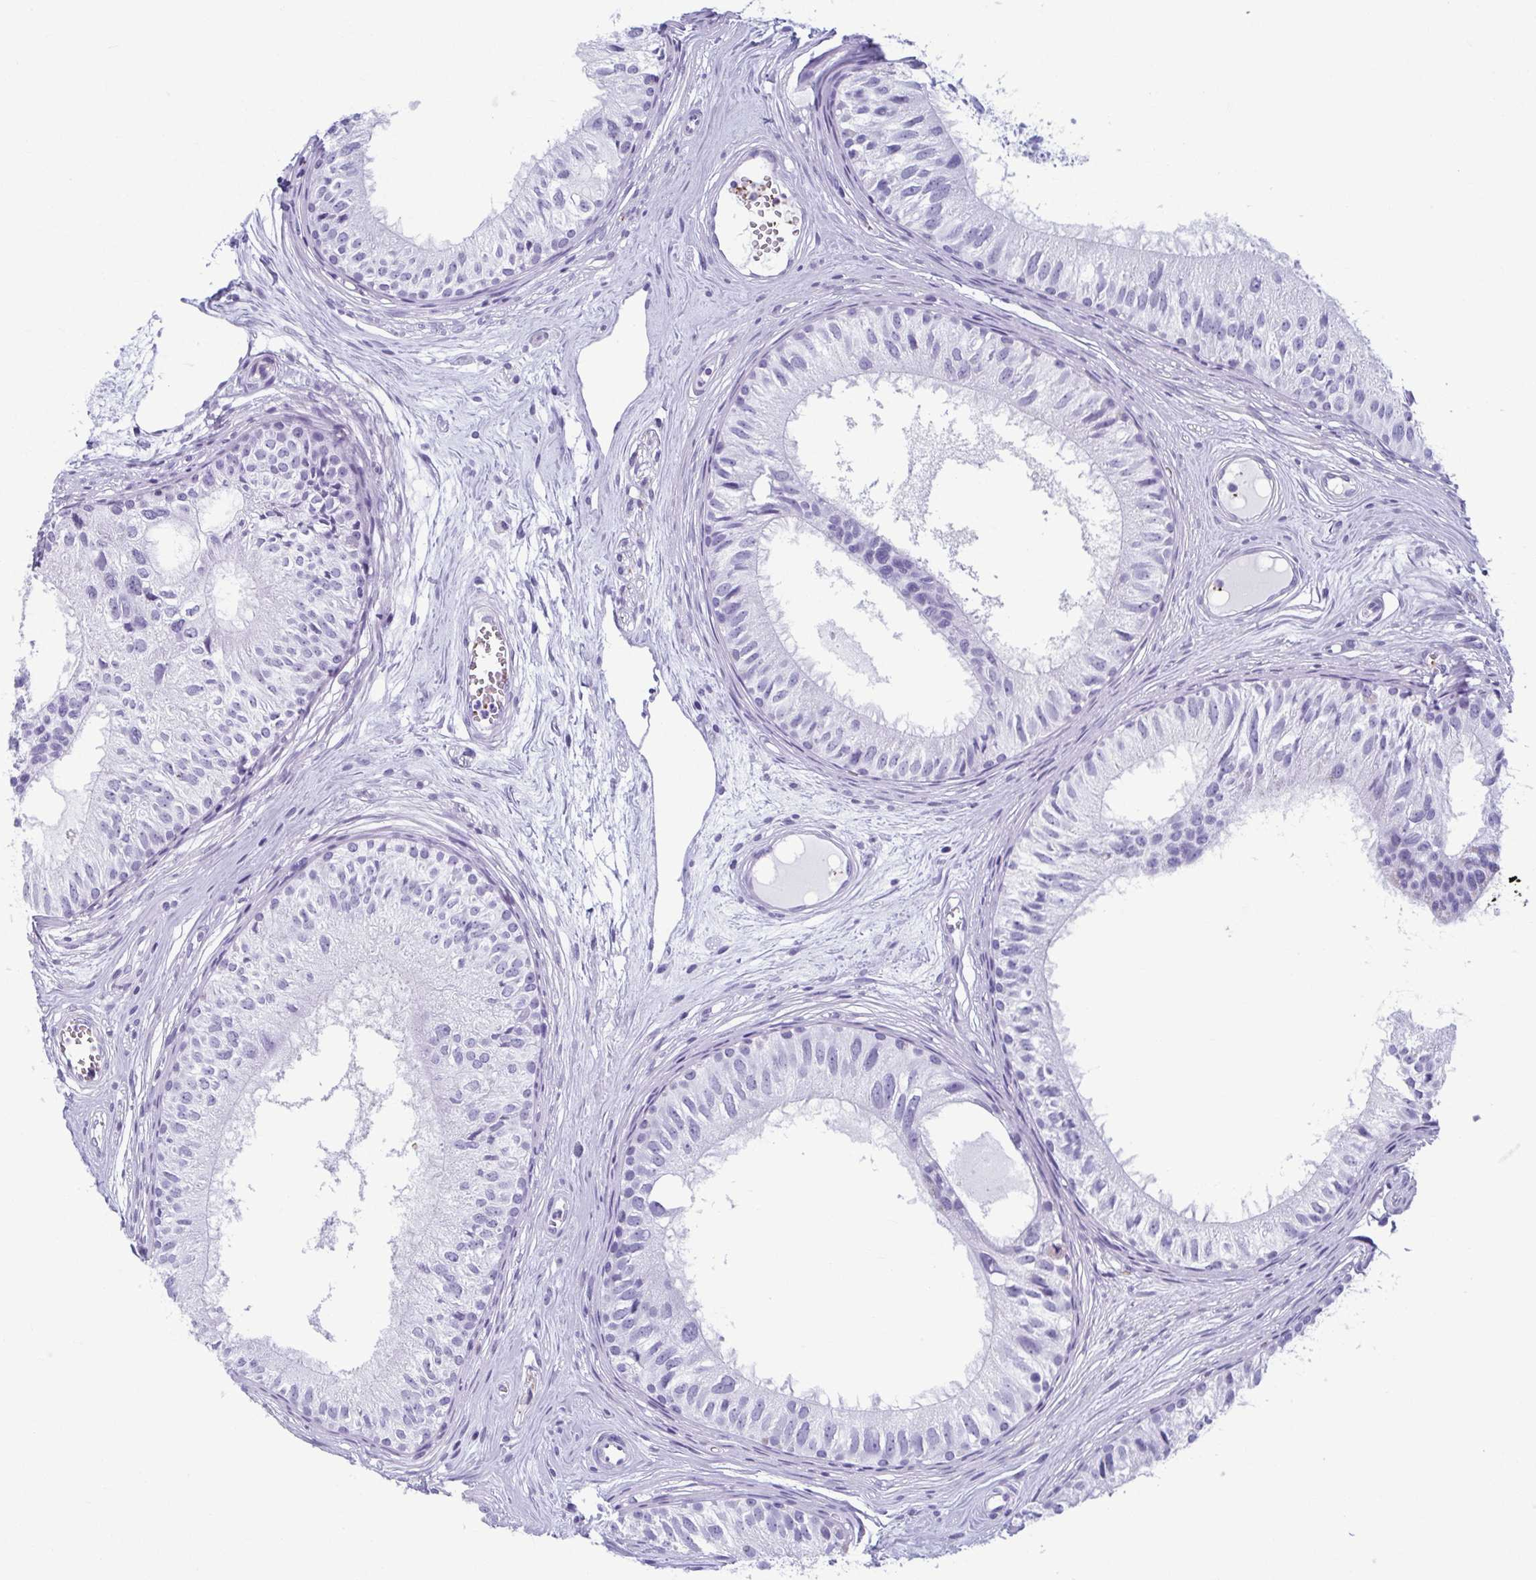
{"staining": {"intensity": "negative", "quantity": "none", "location": "none"}, "tissue": "epididymis", "cell_type": "Glandular cells", "image_type": "normal", "snomed": [{"axis": "morphology", "description": "Normal tissue, NOS"}, {"axis": "topography", "description": "Epididymis"}], "caption": "This is an IHC micrograph of normal human epididymis. There is no positivity in glandular cells.", "gene": "TCEAL3", "patient": {"sex": "male", "age": 25}}